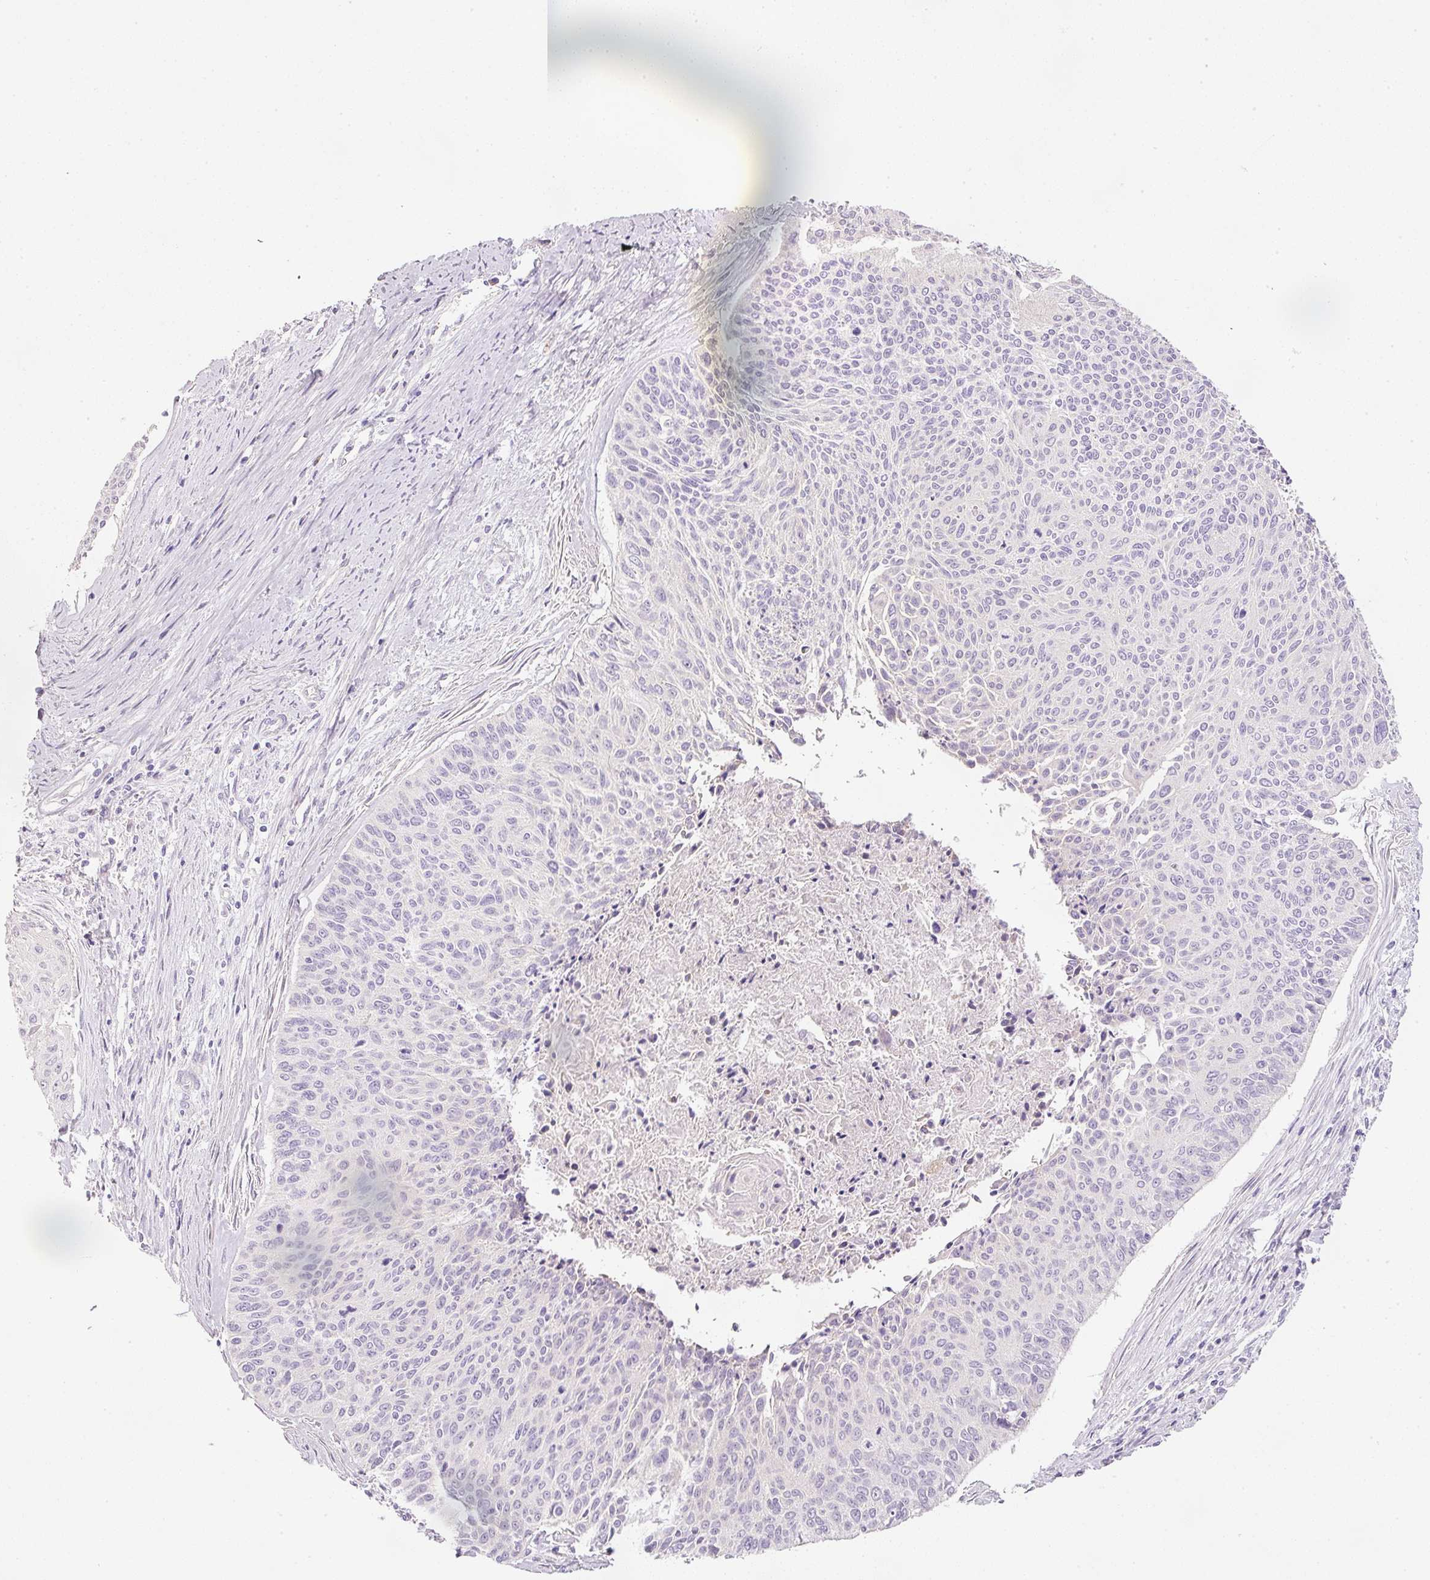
{"staining": {"intensity": "negative", "quantity": "none", "location": "none"}, "tissue": "cervical cancer", "cell_type": "Tumor cells", "image_type": "cancer", "snomed": [{"axis": "morphology", "description": "Squamous cell carcinoma, NOS"}, {"axis": "topography", "description": "Cervix"}], "caption": "This micrograph is of cervical squamous cell carcinoma stained with immunohistochemistry to label a protein in brown with the nuclei are counter-stained blue. There is no expression in tumor cells.", "gene": "KPNA5", "patient": {"sex": "female", "age": 55}}